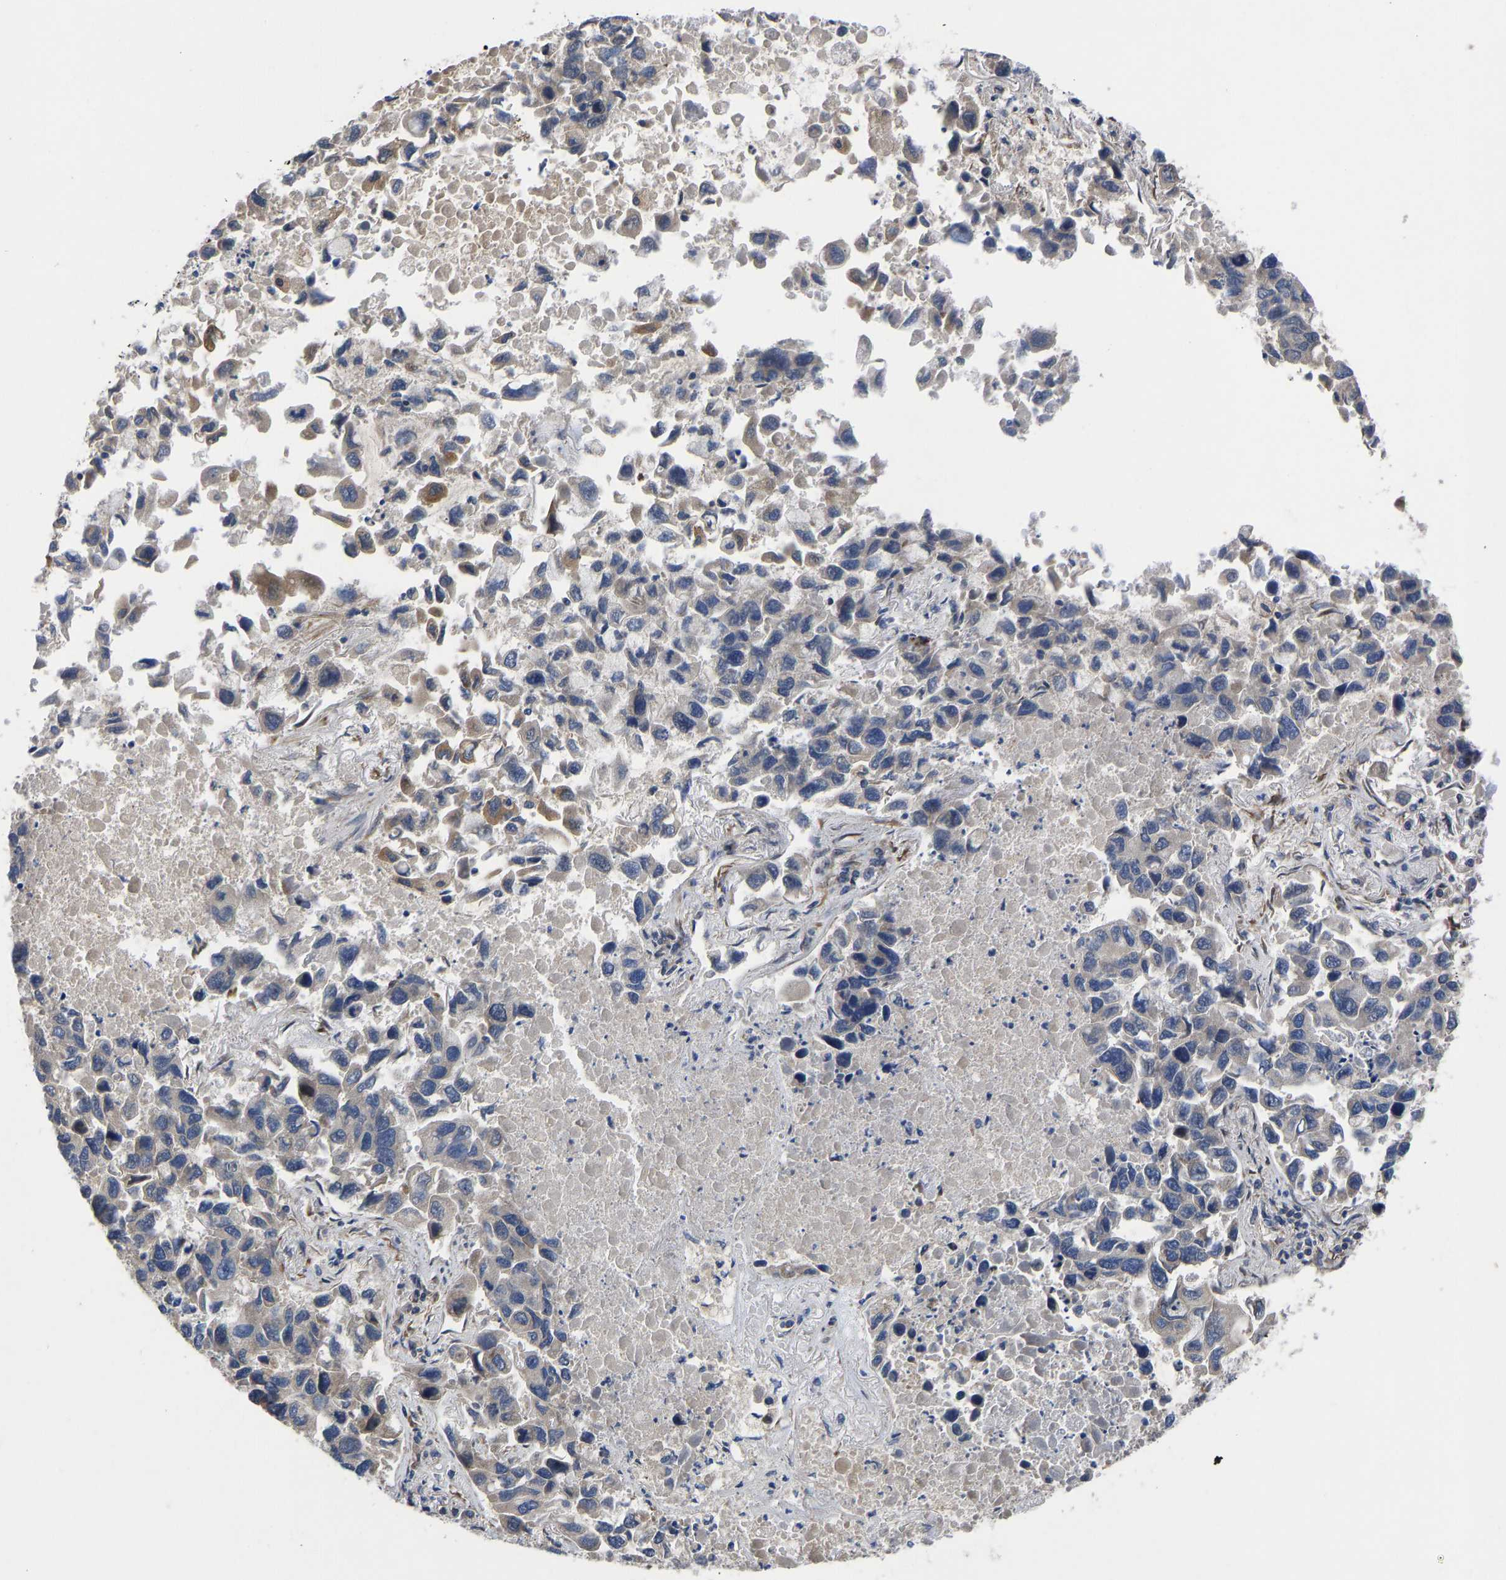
{"staining": {"intensity": "weak", "quantity": "<25%", "location": "cytoplasmic/membranous"}, "tissue": "lung cancer", "cell_type": "Tumor cells", "image_type": "cancer", "snomed": [{"axis": "morphology", "description": "Adenocarcinoma, NOS"}, {"axis": "topography", "description": "Lung"}], "caption": "Immunohistochemistry of human lung adenocarcinoma displays no positivity in tumor cells.", "gene": "FRRS1", "patient": {"sex": "male", "age": 64}}